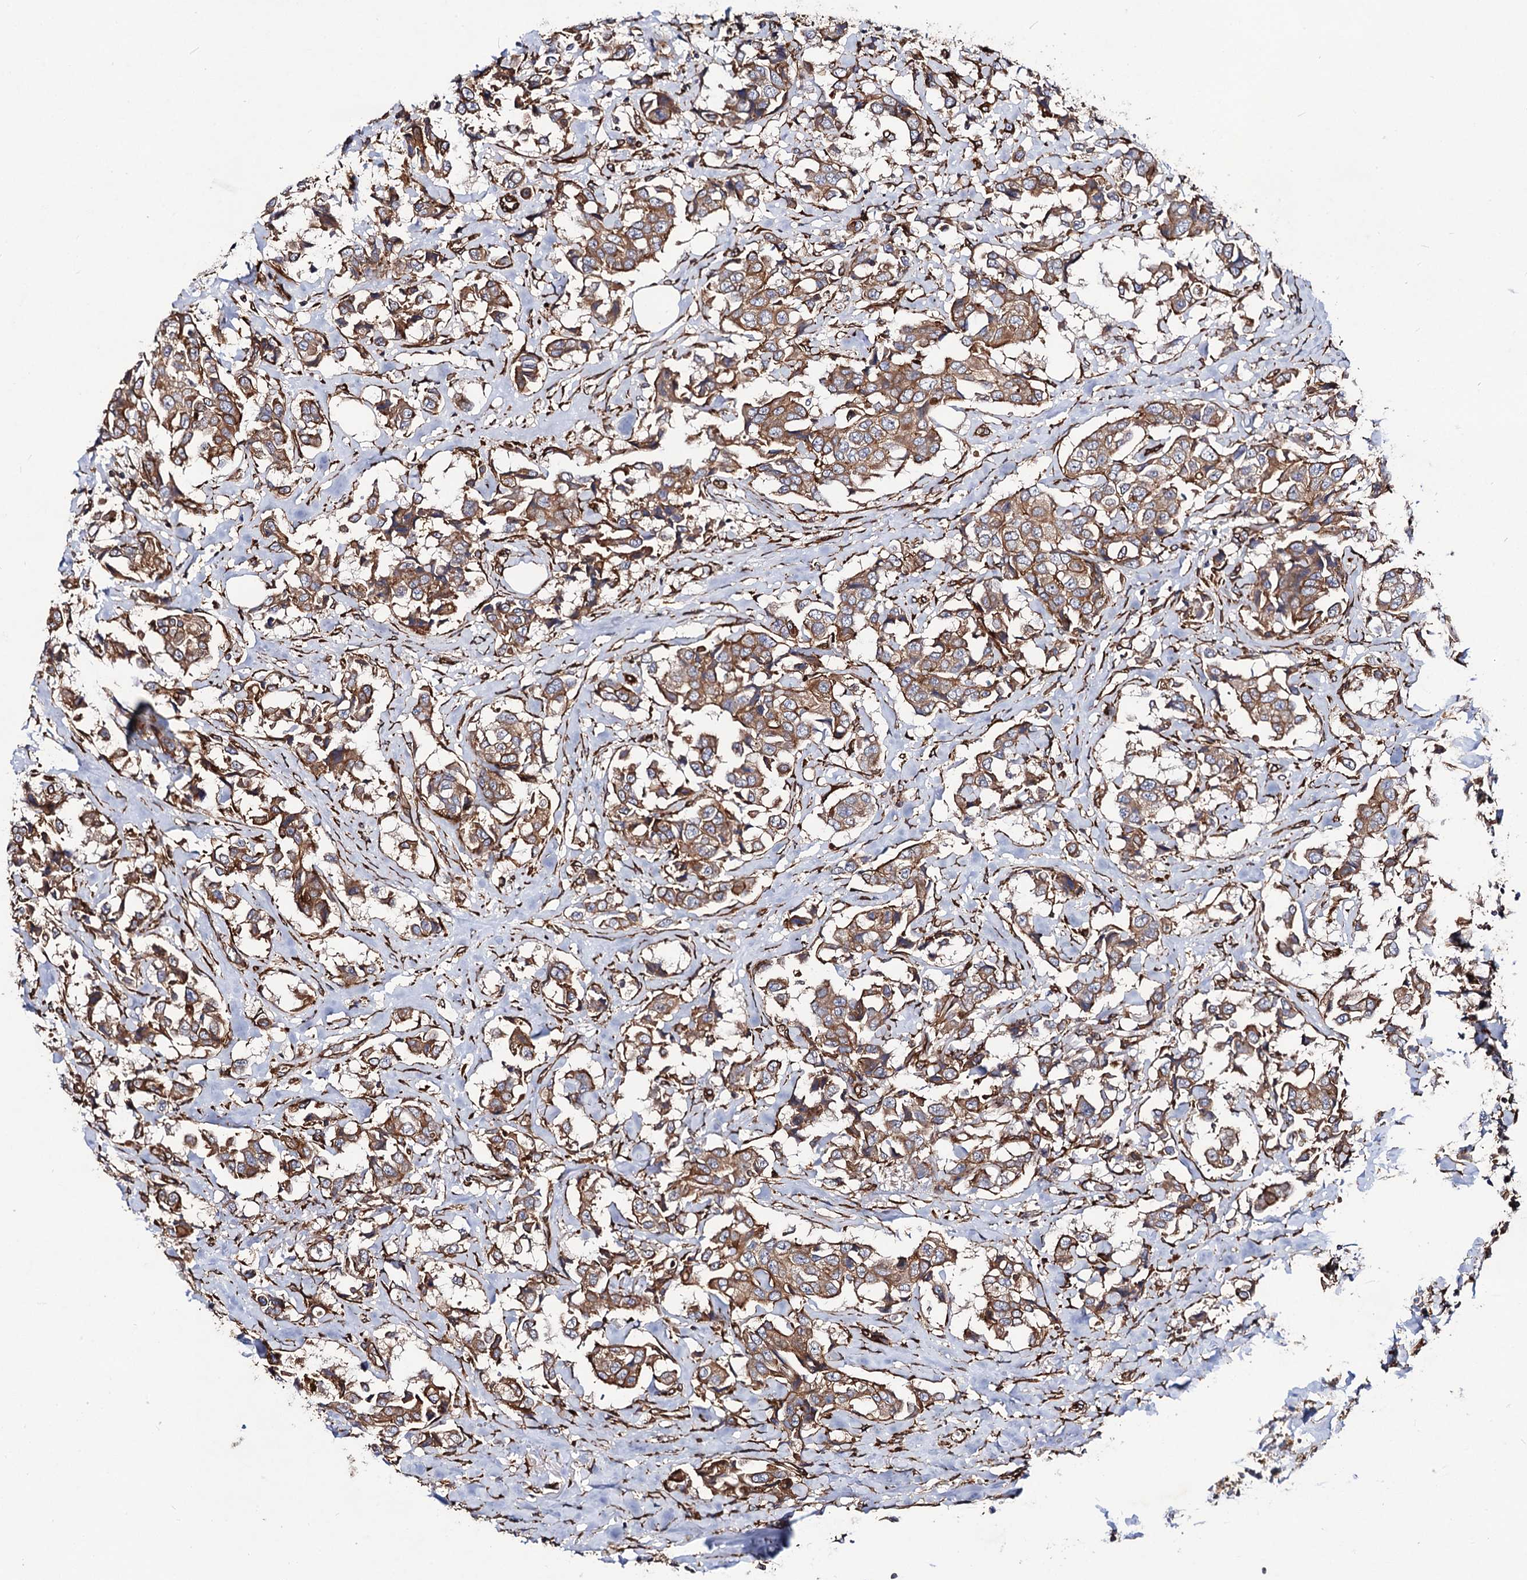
{"staining": {"intensity": "moderate", "quantity": ">75%", "location": "cytoplasmic/membranous"}, "tissue": "breast cancer", "cell_type": "Tumor cells", "image_type": "cancer", "snomed": [{"axis": "morphology", "description": "Duct carcinoma"}, {"axis": "topography", "description": "Breast"}], "caption": "Immunohistochemistry (IHC) staining of breast infiltrating ductal carcinoma, which displays medium levels of moderate cytoplasmic/membranous staining in about >75% of tumor cells indicating moderate cytoplasmic/membranous protein staining. The staining was performed using DAB (brown) for protein detection and nuclei were counterstained in hematoxylin (blue).", "gene": "CIP2A", "patient": {"sex": "female", "age": 80}}